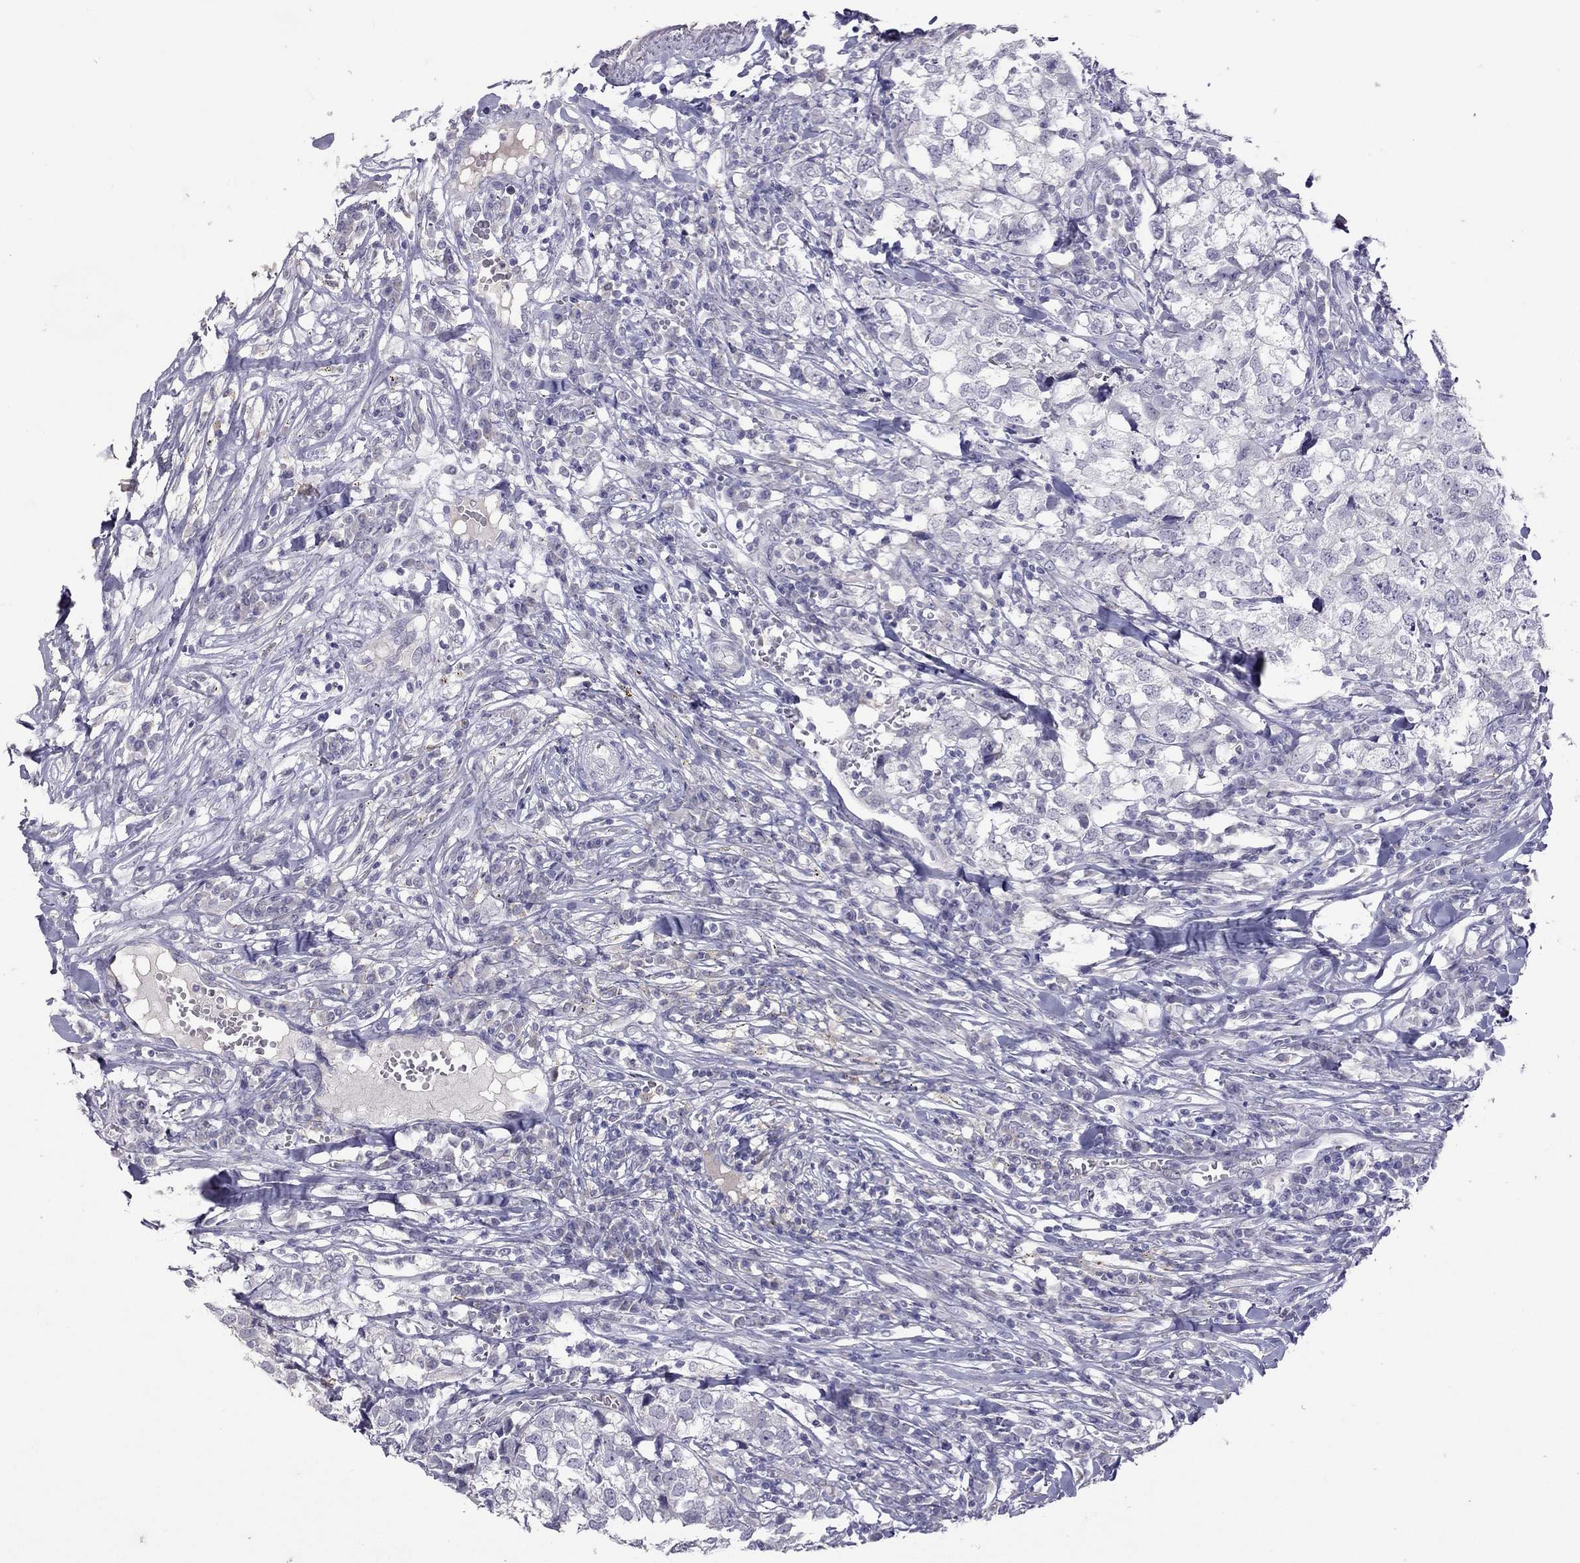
{"staining": {"intensity": "negative", "quantity": "none", "location": "none"}, "tissue": "breast cancer", "cell_type": "Tumor cells", "image_type": "cancer", "snomed": [{"axis": "morphology", "description": "Duct carcinoma"}, {"axis": "topography", "description": "Breast"}], "caption": "A micrograph of breast invasive ductal carcinoma stained for a protein reveals no brown staining in tumor cells.", "gene": "SLAMF1", "patient": {"sex": "female", "age": 30}}